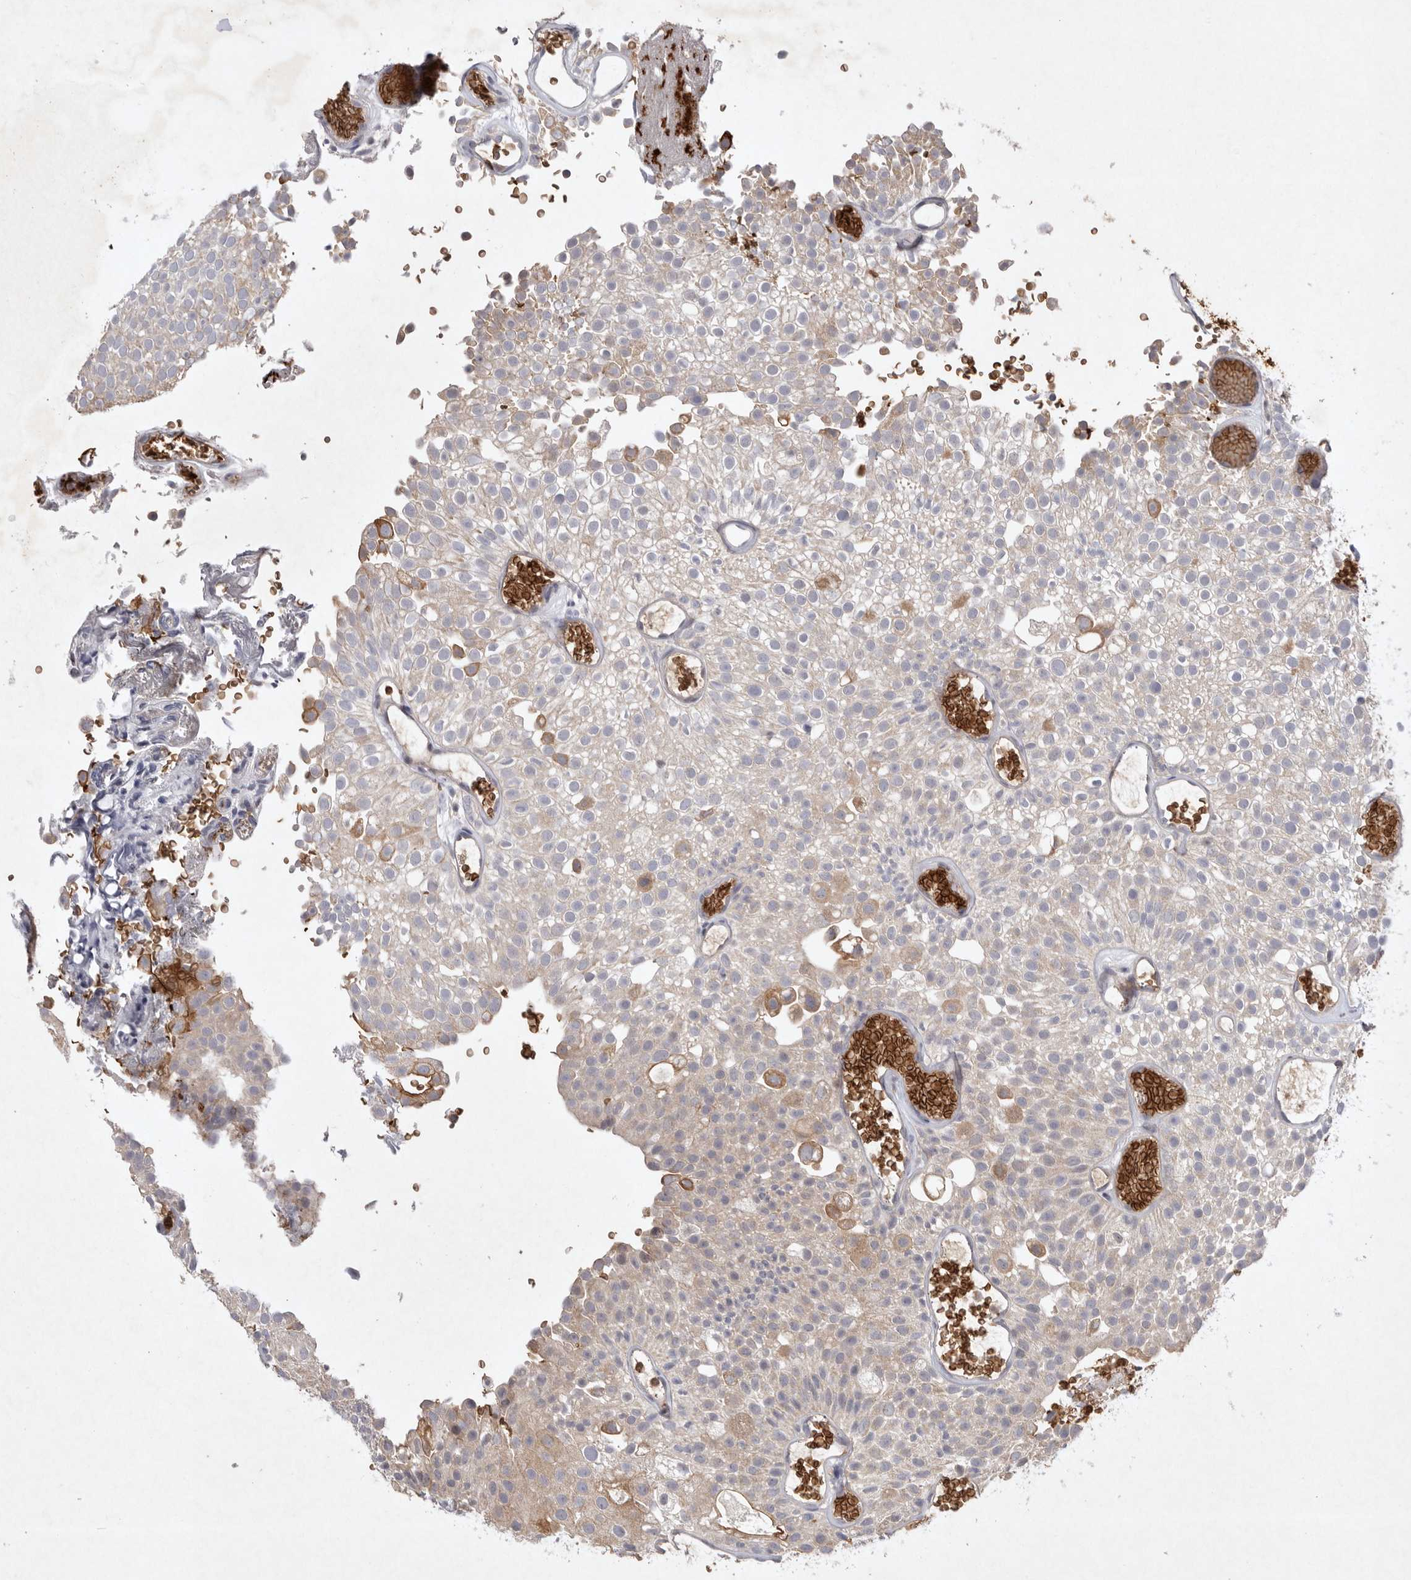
{"staining": {"intensity": "weak", "quantity": "<25%", "location": "cytoplasmic/membranous"}, "tissue": "urothelial cancer", "cell_type": "Tumor cells", "image_type": "cancer", "snomed": [{"axis": "morphology", "description": "Urothelial carcinoma, Low grade"}, {"axis": "topography", "description": "Urinary bladder"}], "caption": "Image shows no protein positivity in tumor cells of urothelial carcinoma (low-grade) tissue. (Immunohistochemistry, brightfield microscopy, high magnification).", "gene": "TNFSF14", "patient": {"sex": "male", "age": 78}}